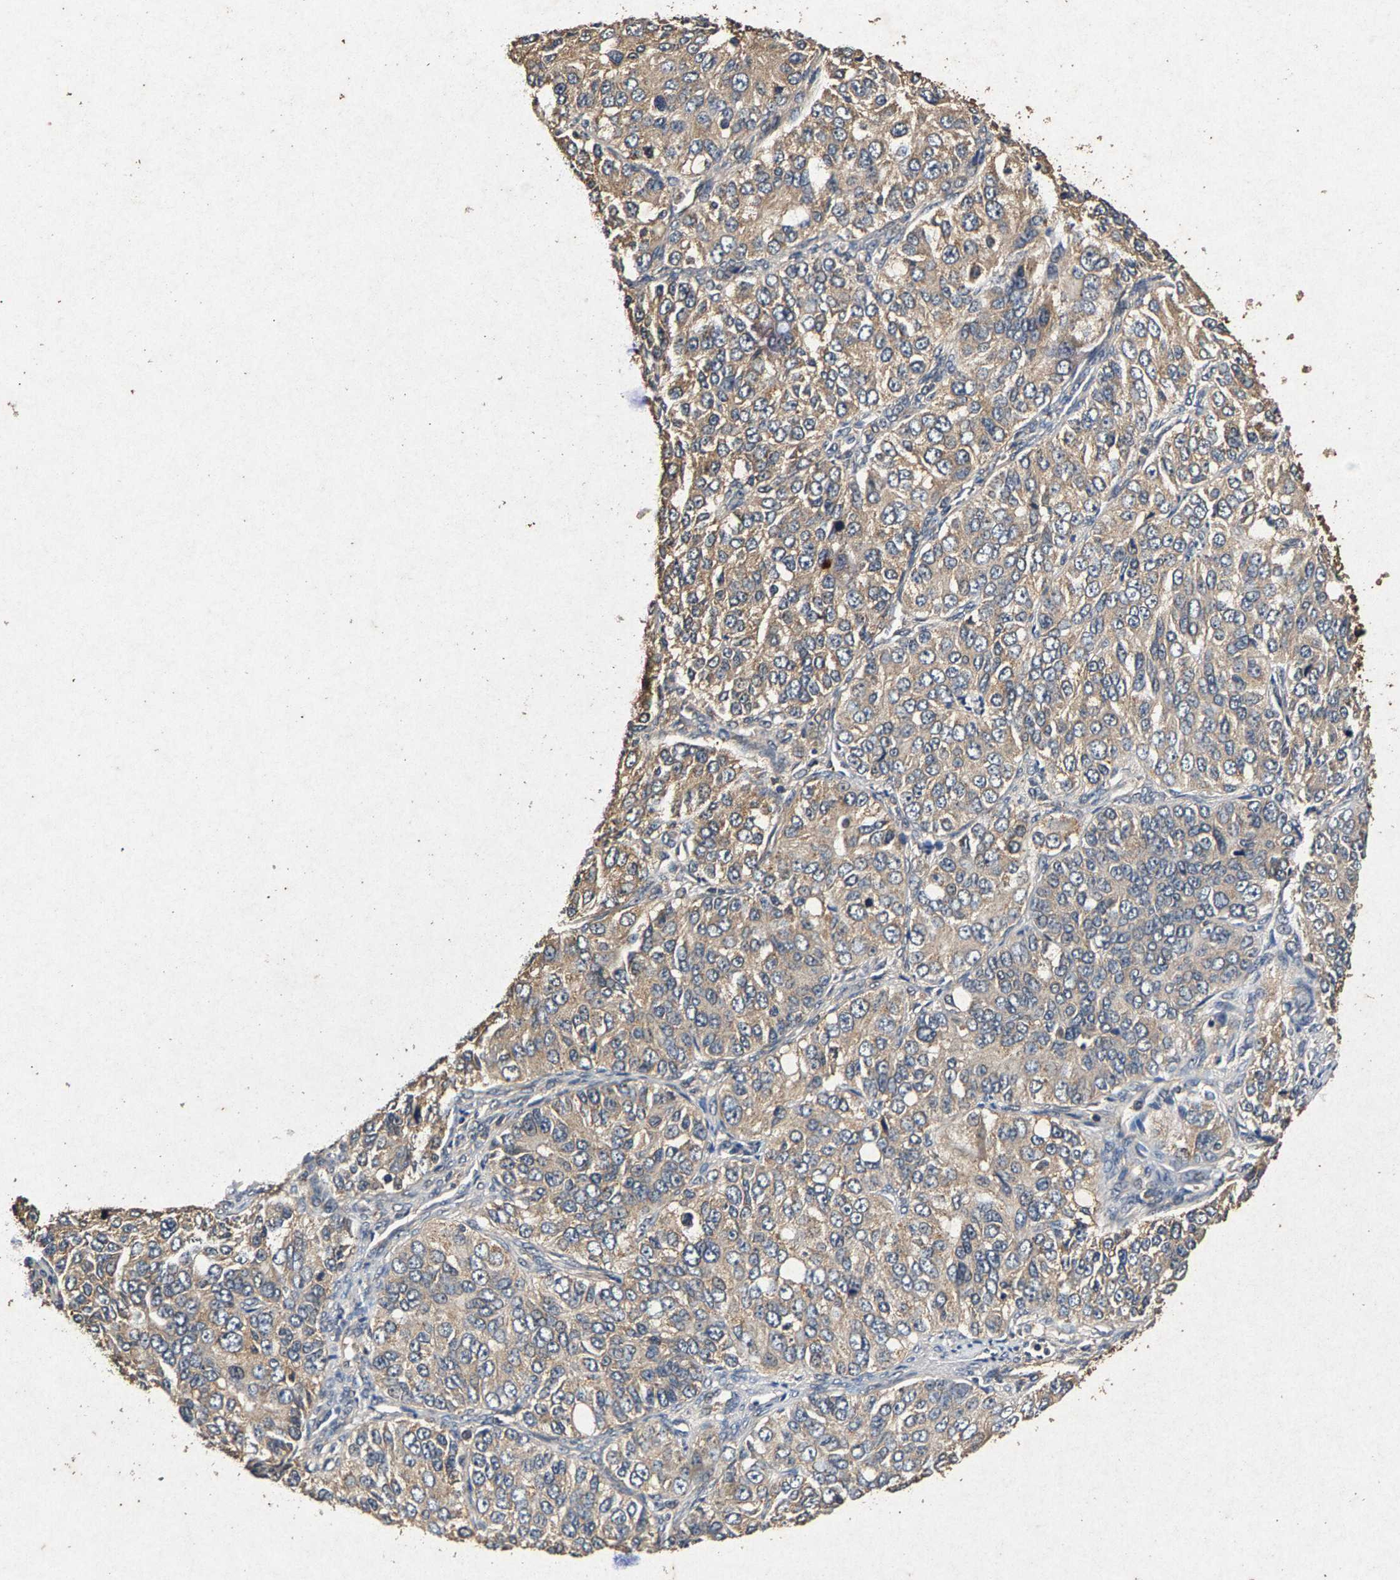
{"staining": {"intensity": "weak", "quantity": "<25%", "location": "cytoplasmic/membranous"}, "tissue": "ovarian cancer", "cell_type": "Tumor cells", "image_type": "cancer", "snomed": [{"axis": "morphology", "description": "Carcinoma, endometroid"}, {"axis": "topography", "description": "Ovary"}], "caption": "Immunohistochemical staining of human endometroid carcinoma (ovarian) demonstrates no significant staining in tumor cells.", "gene": "PPP1CC", "patient": {"sex": "female", "age": 51}}